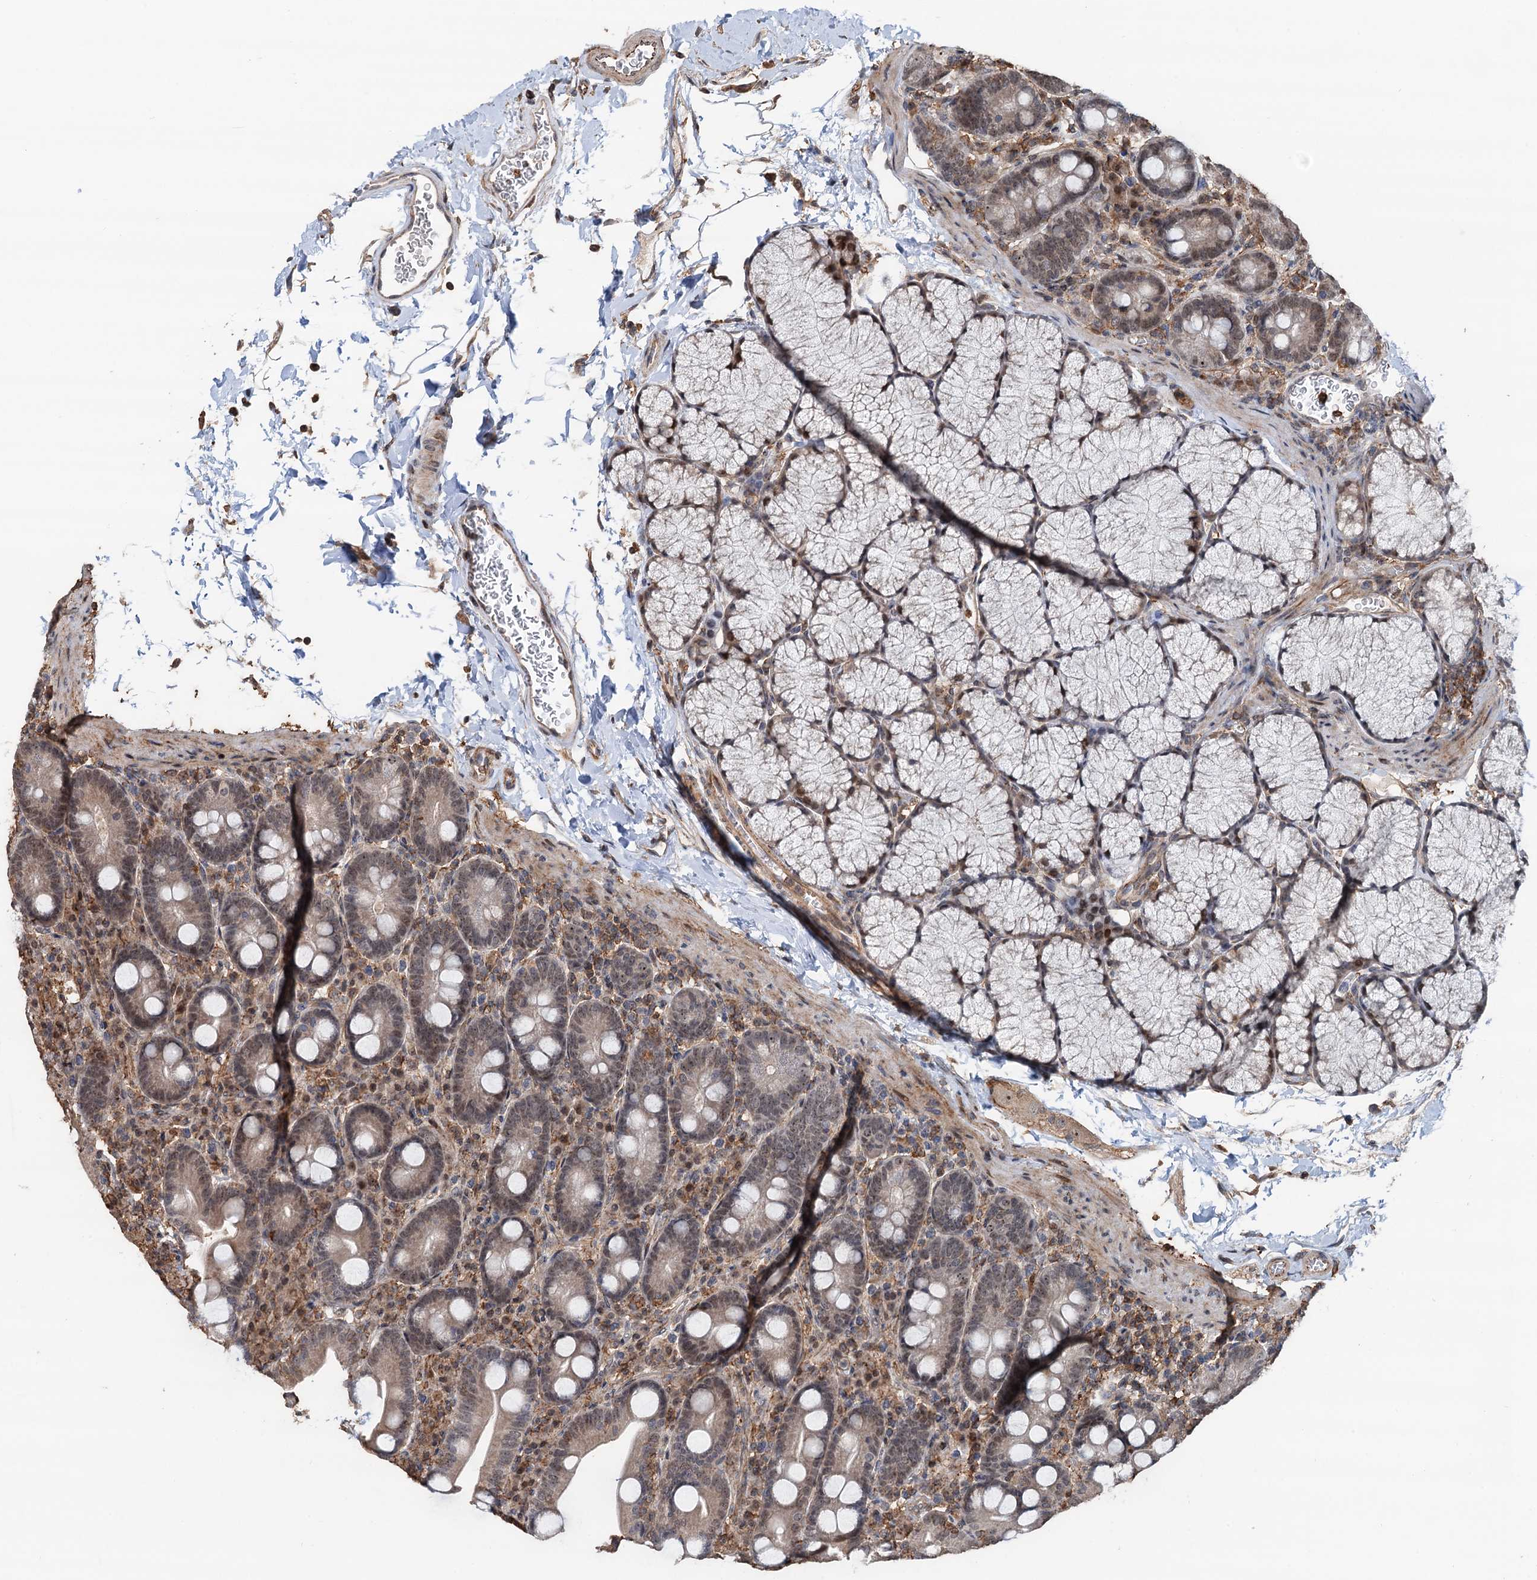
{"staining": {"intensity": "weak", "quantity": "25%-75%", "location": "cytoplasmic/membranous,nuclear"}, "tissue": "duodenum", "cell_type": "Glandular cells", "image_type": "normal", "snomed": [{"axis": "morphology", "description": "Normal tissue, NOS"}, {"axis": "topography", "description": "Duodenum"}], "caption": "Immunohistochemical staining of benign duodenum exhibits 25%-75% levels of weak cytoplasmic/membranous,nuclear protein positivity in approximately 25%-75% of glandular cells.", "gene": "TMA16", "patient": {"sex": "male", "age": 35}}